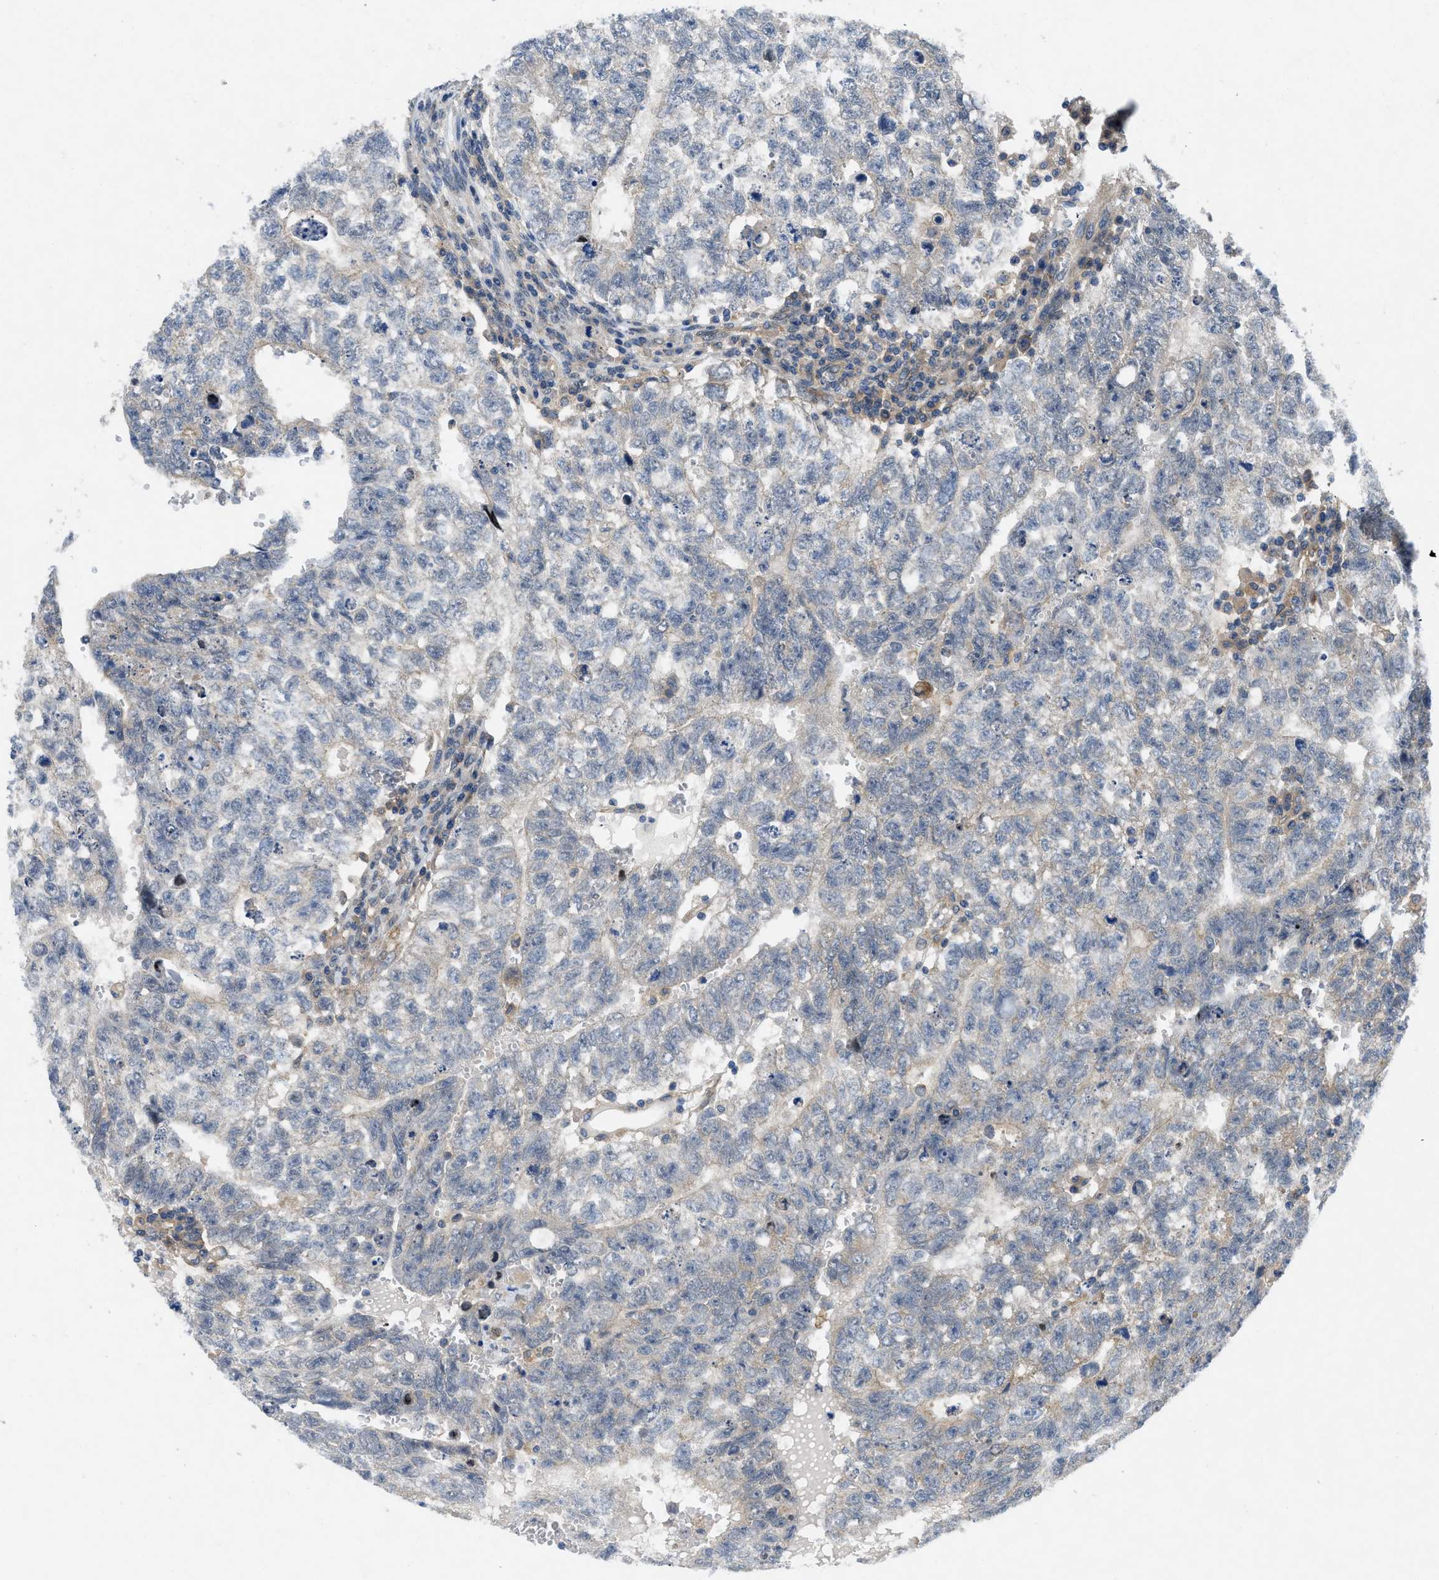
{"staining": {"intensity": "negative", "quantity": "none", "location": "none"}, "tissue": "testis cancer", "cell_type": "Tumor cells", "image_type": "cancer", "snomed": [{"axis": "morphology", "description": "Seminoma, NOS"}, {"axis": "morphology", "description": "Carcinoma, Embryonal, NOS"}, {"axis": "topography", "description": "Testis"}], "caption": "DAB (3,3'-diaminobenzidine) immunohistochemical staining of testis embryonal carcinoma demonstrates no significant positivity in tumor cells.", "gene": "PANX1", "patient": {"sex": "male", "age": 38}}